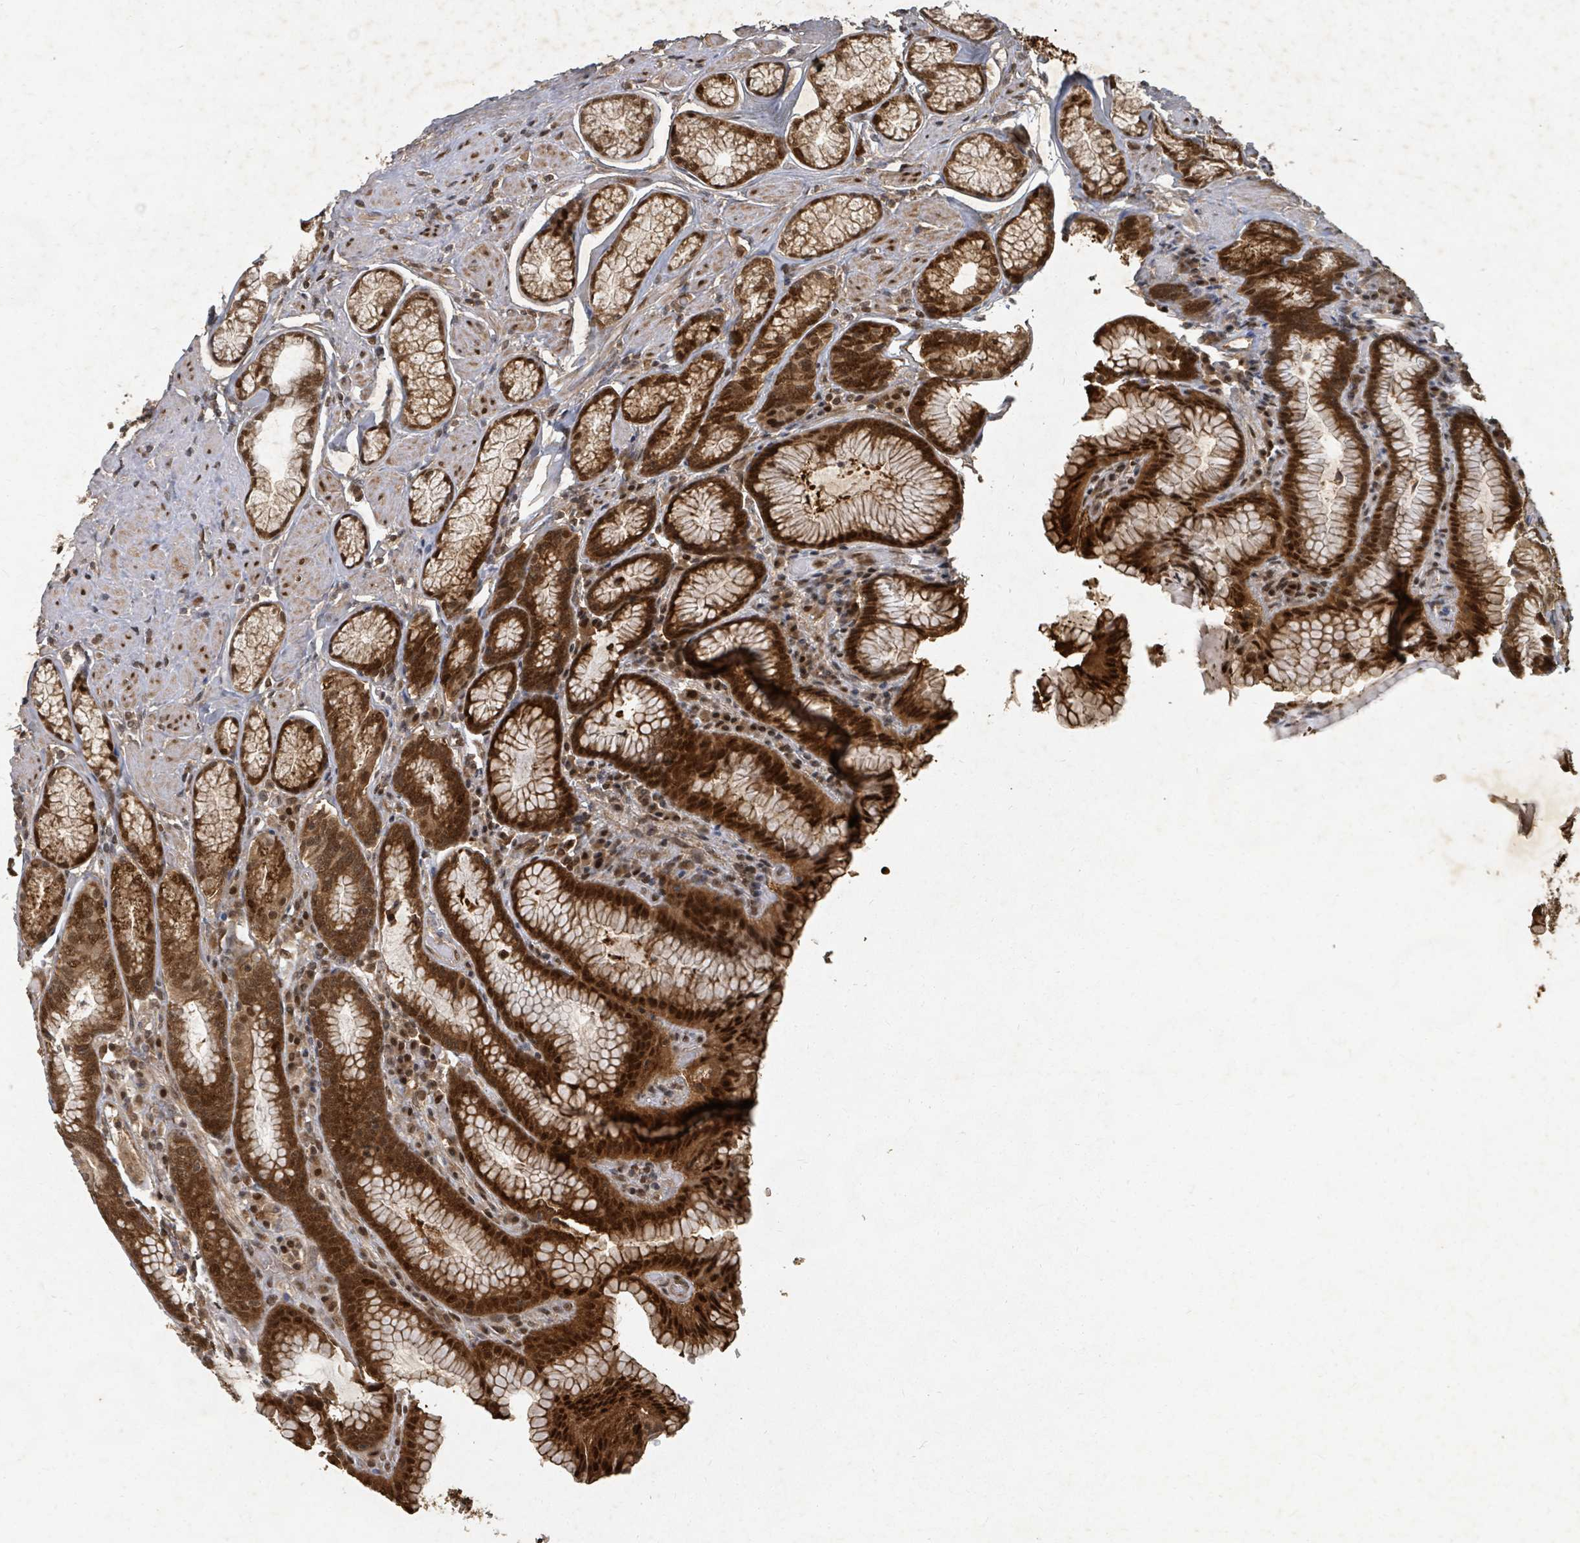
{"staining": {"intensity": "strong", "quantity": ">75%", "location": "cytoplasmic/membranous,nuclear"}, "tissue": "stomach", "cell_type": "Glandular cells", "image_type": "normal", "snomed": [{"axis": "morphology", "description": "Normal tissue, NOS"}, {"axis": "topography", "description": "Stomach, upper"}, {"axis": "topography", "description": "Stomach, lower"}], "caption": "Immunohistochemistry (IHC) (DAB (3,3'-diaminobenzidine)) staining of unremarkable human stomach displays strong cytoplasmic/membranous,nuclear protein positivity in about >75% of glandular cells.", "gene": "KDM4E", "patient": {"sex": "female", "age": 76}}